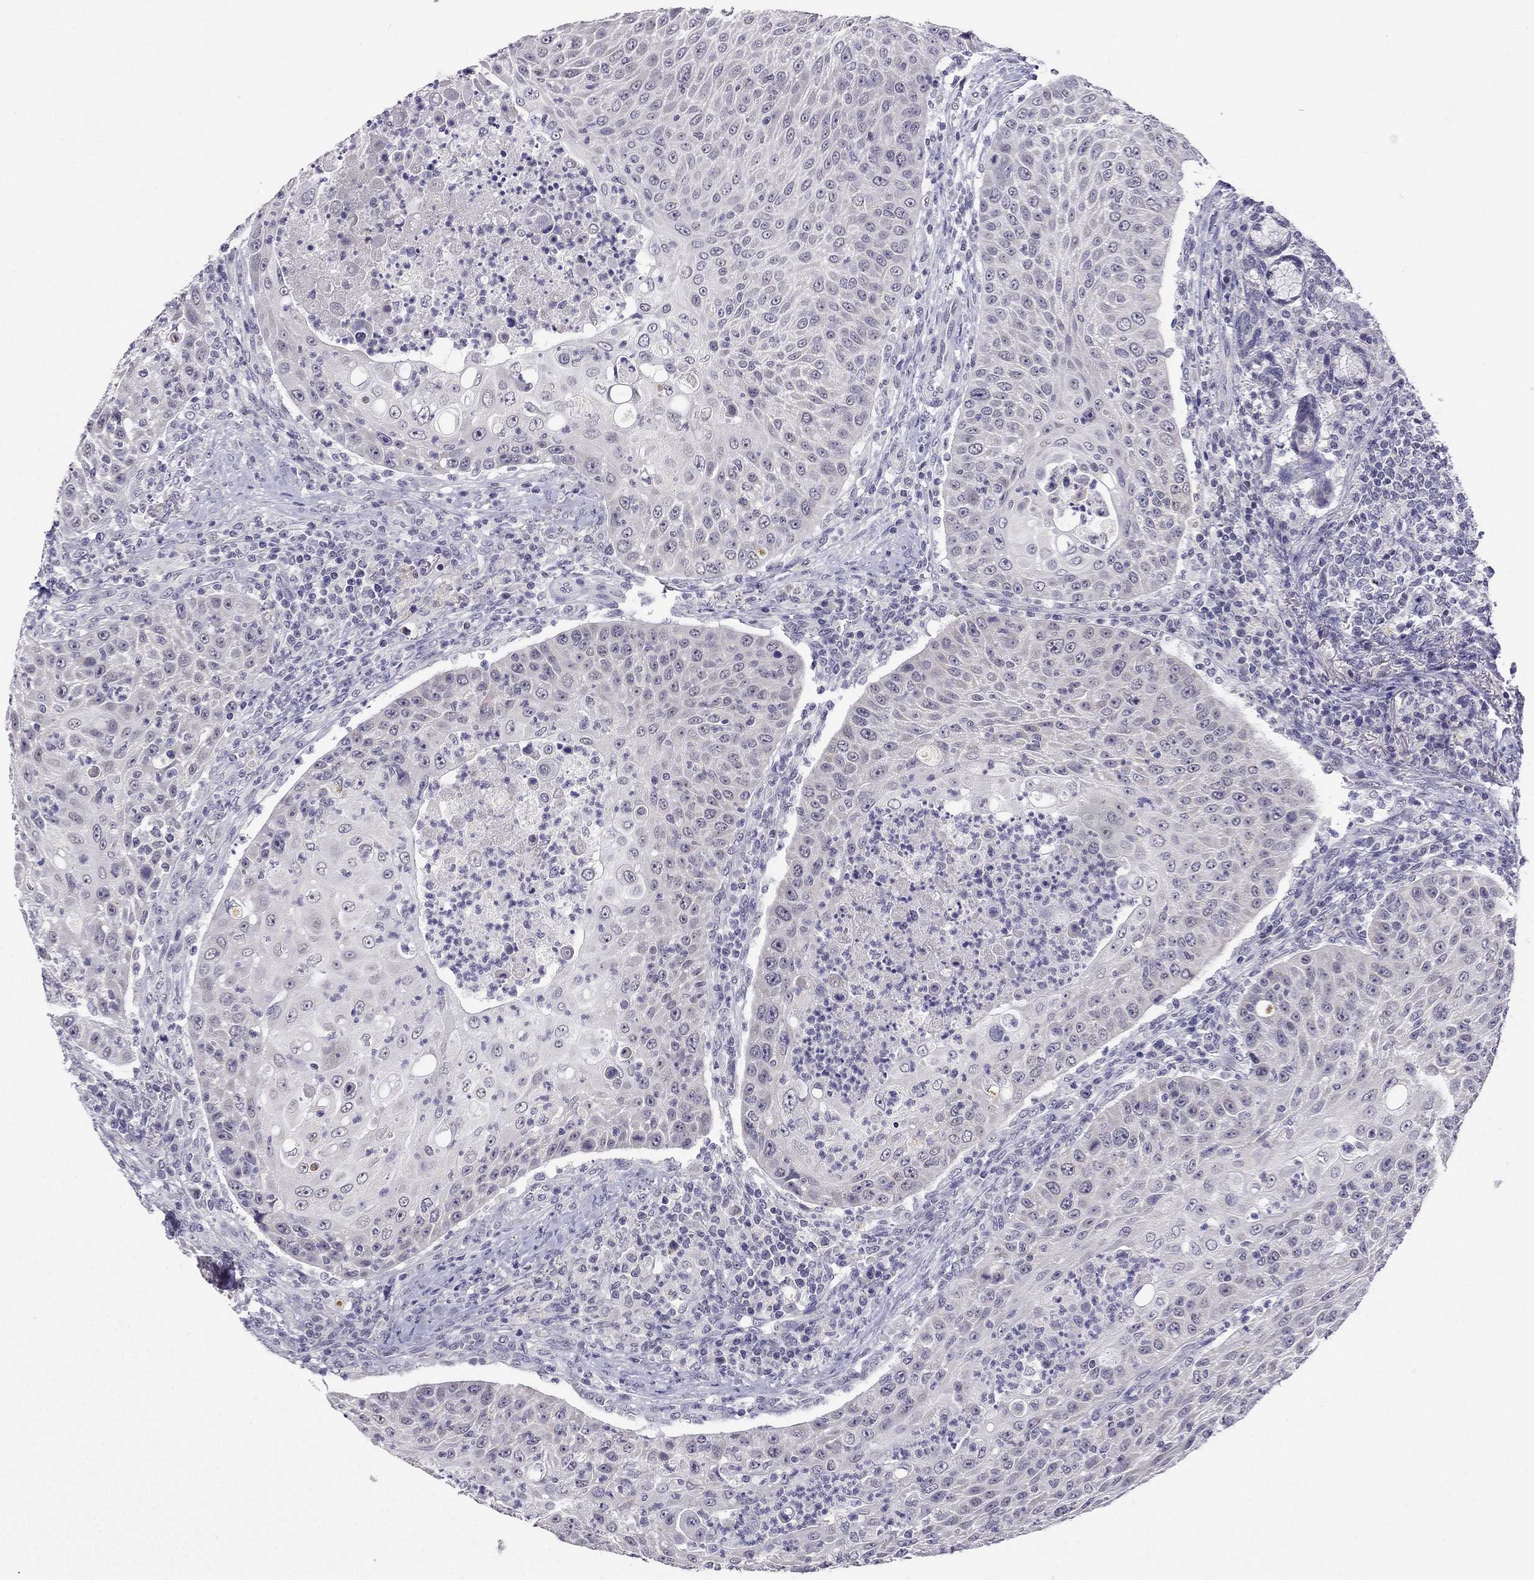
{"staining": {"intensity": "negative", "quantity": "none", "location": "none"}, "tissue": "head and neck cancer", "cell_type": "Tumor cells", "image_type": "cancer", "snomed": [{"axis": "morphology", "description": "Squamous cell carcinoma, NOS"}, {"axis": "topography", "description": "Head-Neck"}], "caption": "Image shows no significant protein expression in tumor cells of squamous cell carcinoma (head and neck).", "gene": "C5orf49", "patient": {"sex": "male", "age": 69}}